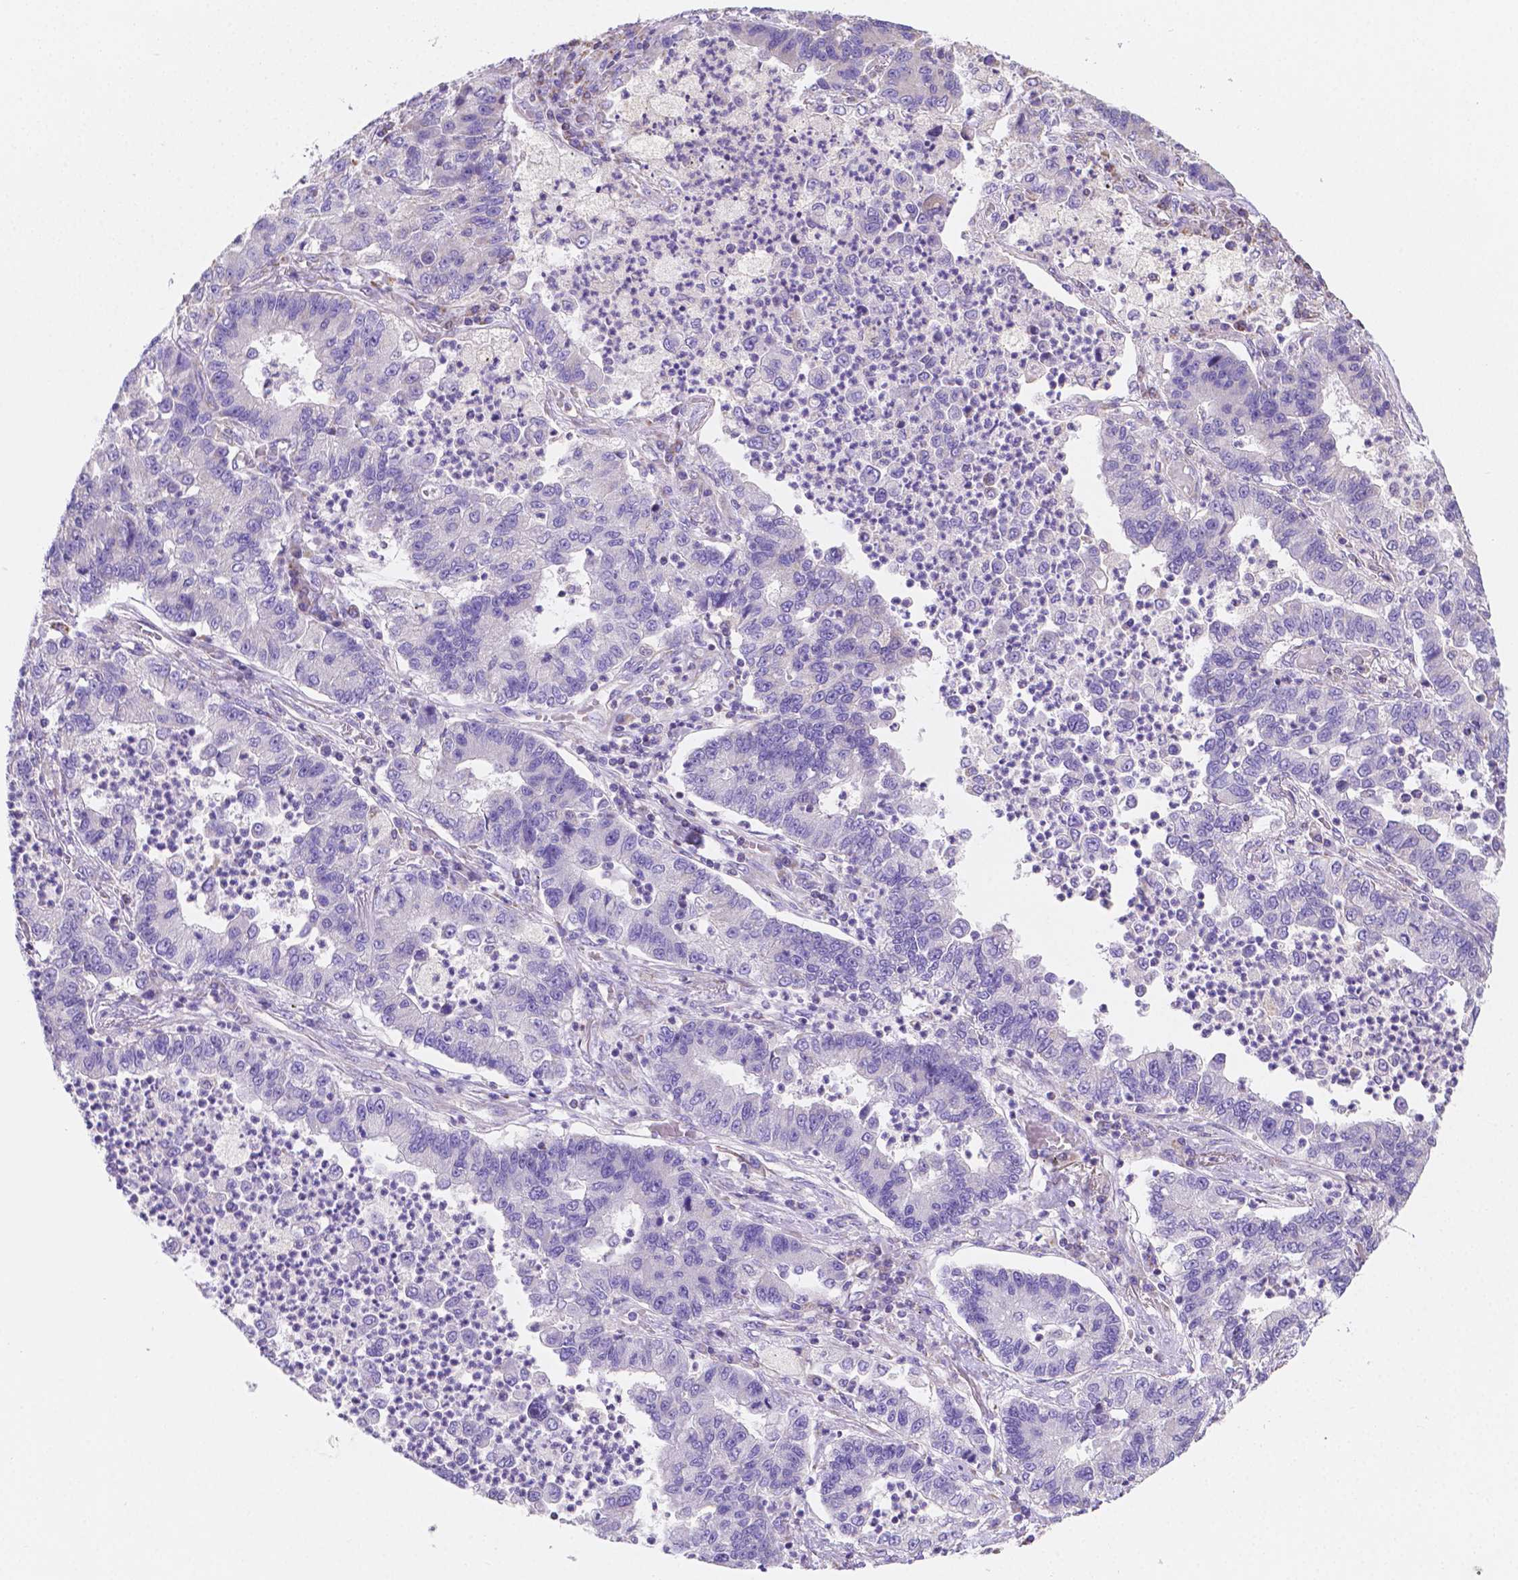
{"staining": {"intensity": "negative", "quantity": "none", "location": "none"}, "tissue": "lung cancer", "cell_type": "Tumor cells", "image_type": "cancer", "snomed": [{"axis": "morphology", "description": "Adenocarcinoma, NOS"}, {"axis": "topography", "description": "Lung"}], "caption": "Immunohistochemical staining of human adenocarcinoma (lung) reveals no significant expression in tumor cells. (Brightfield microscopy of DAB immunohistochemistry (IHC) at high magnification).", "gene": "SGTB", "patient": {"sex": "female", "age": 57}}